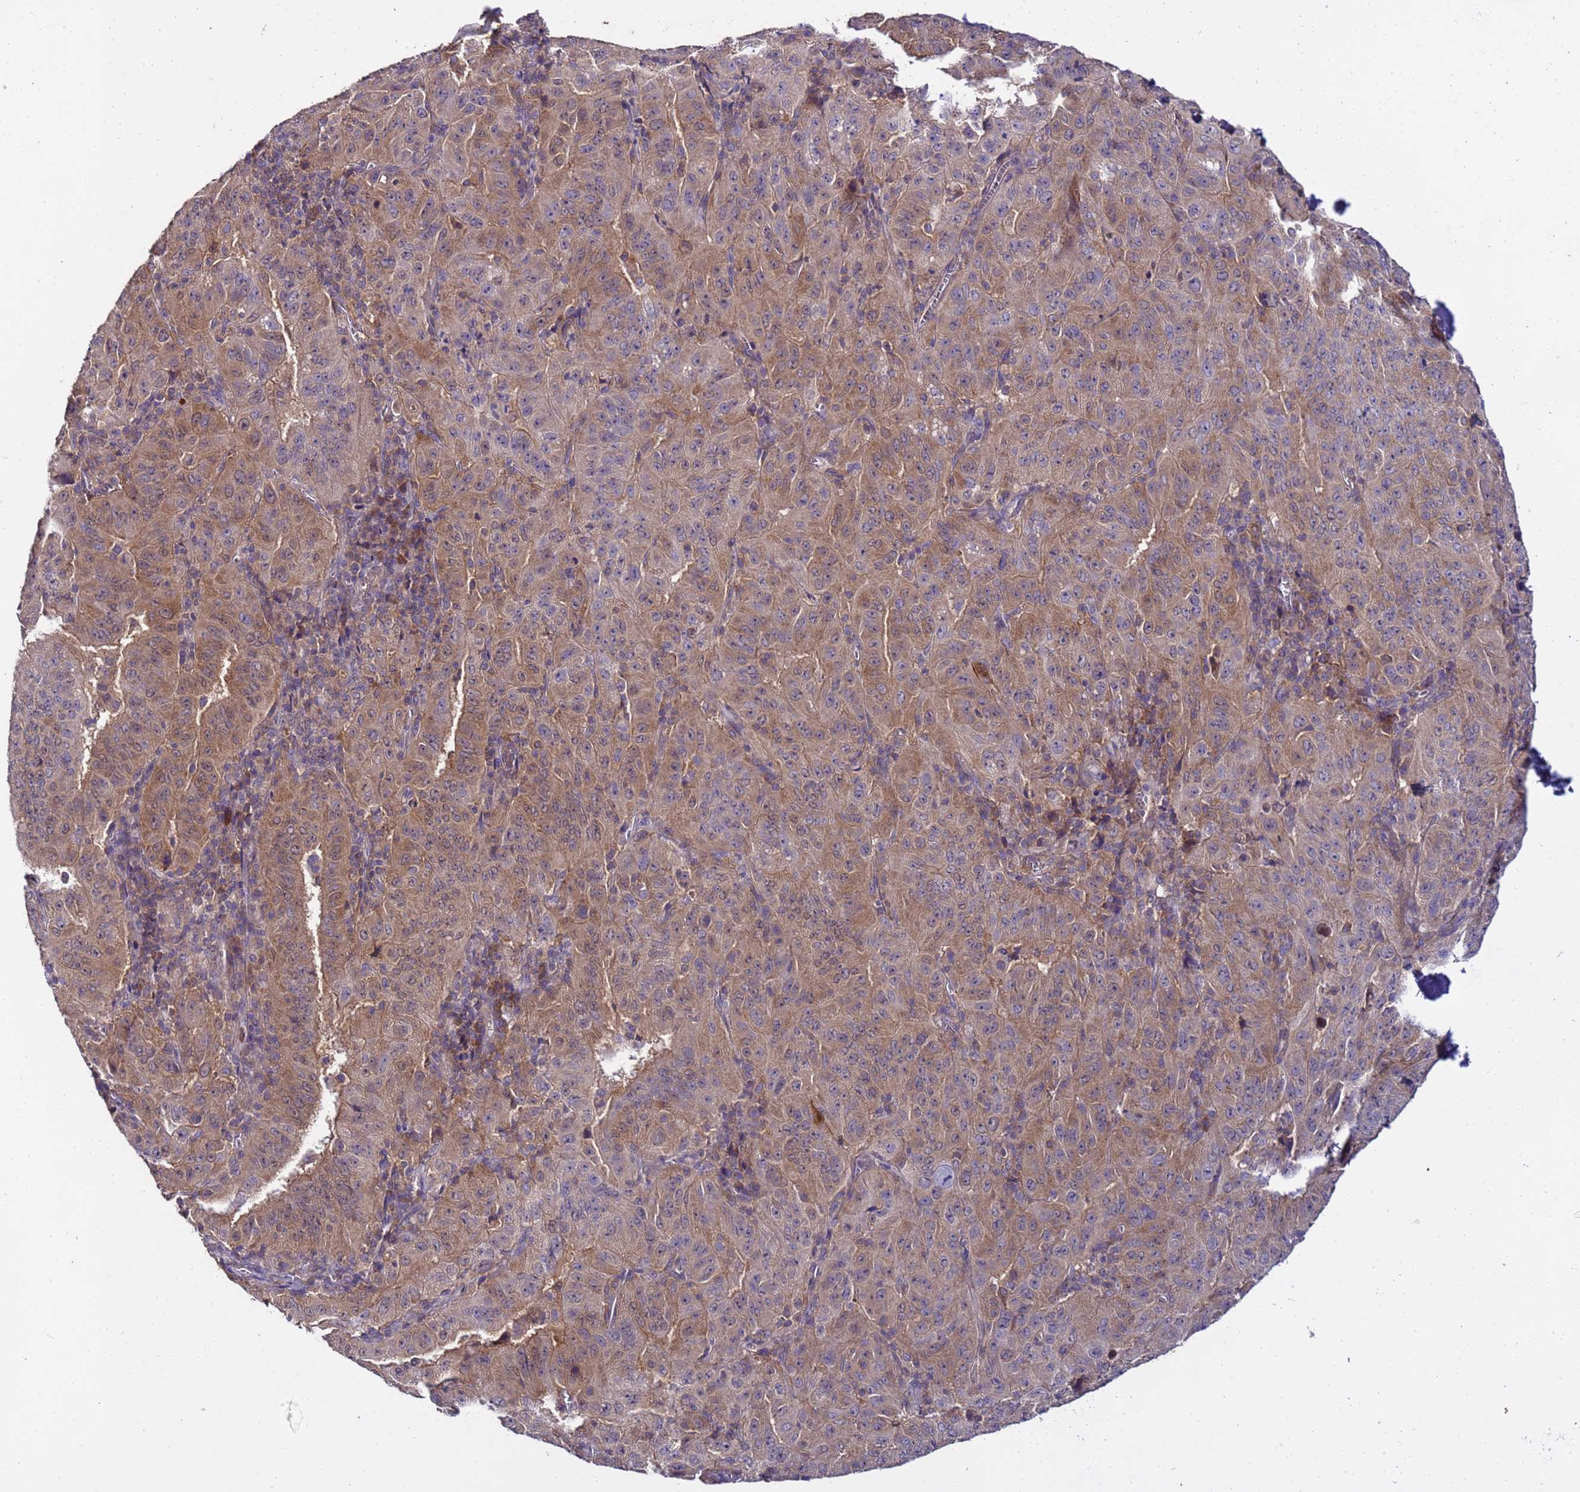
{"staining": {"intensity": "weak", "quantity": ">75%", "location": "cytoplasmic/membranous"}, "tissue": "pancreatic cancer", "cell_type": "Tumor cells", "image_type": "cancer", "snomed": [{"axis": "morphology", "description": "Adenocarcinoma, NOS"}, {"axis": "topography", "description": "Pancreas"}], "caption": "A low amount of weak cytoplasmic/membranous expression is seen in approximately >75% of tumor cells in adenocarcinoma (pancreatic) tissue.", "gene": "GSPT2", "patient": {"sex": "male", "age": 63}}